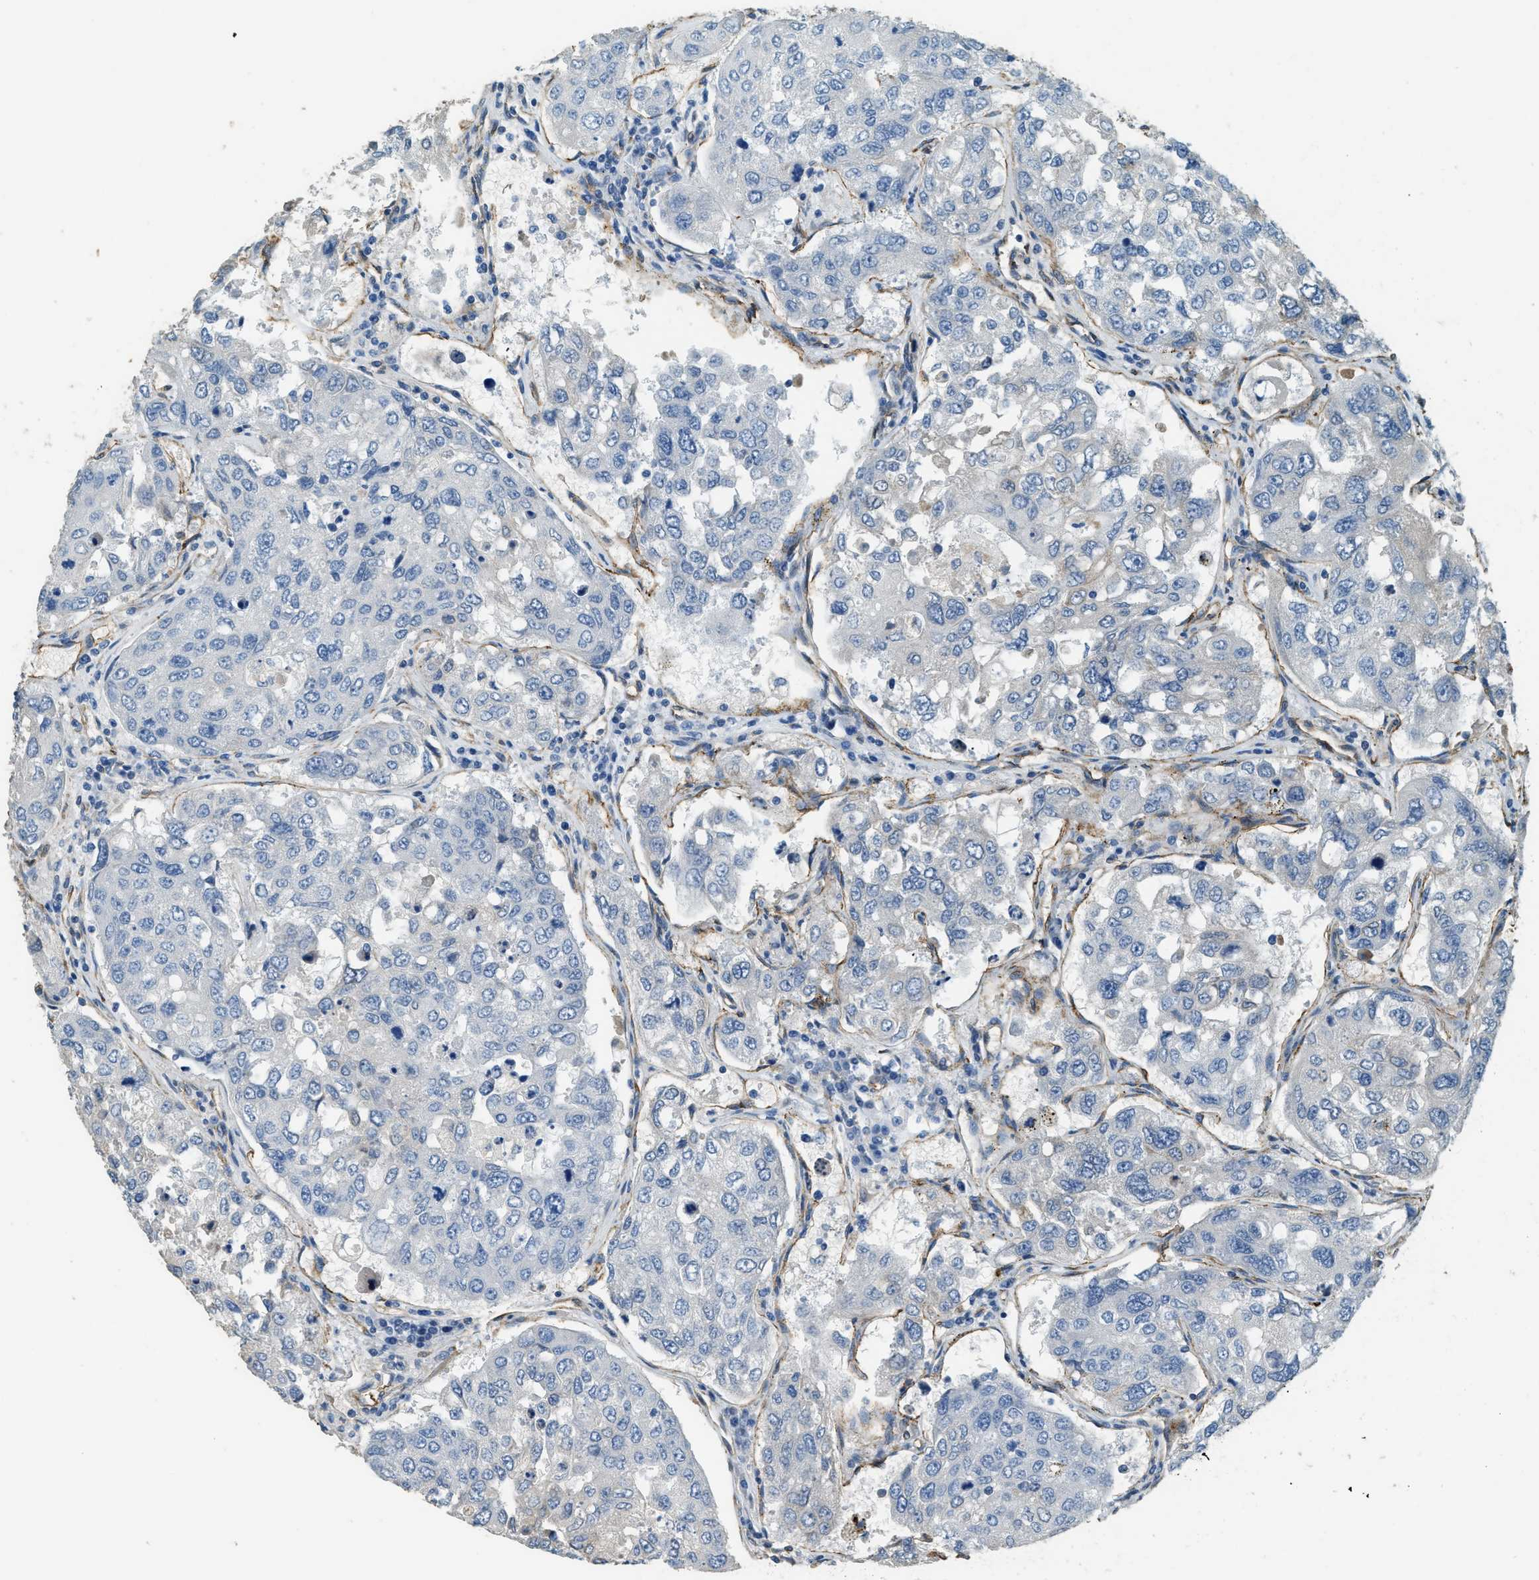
{"staining": {"intensity": "negative", "quantity": "none", "location": "none"}, "tissue": "urothelial cancer", "cell_type": "Tumor cells", "image_type": "cancer", "snomed": [{"axis": "morphology", "description": "Urothelial carcinoma, High grade"}, {"axis": "topography", "description": "Lymph node"}, {"axis": "topography", "description": "Urinary bladder"}], "caption": "There is no significant expression in tumor cells of high-grade urothelial carcinoma.", "gene": "TMEM43", "patient": {"sex": "male", "age": 51}}